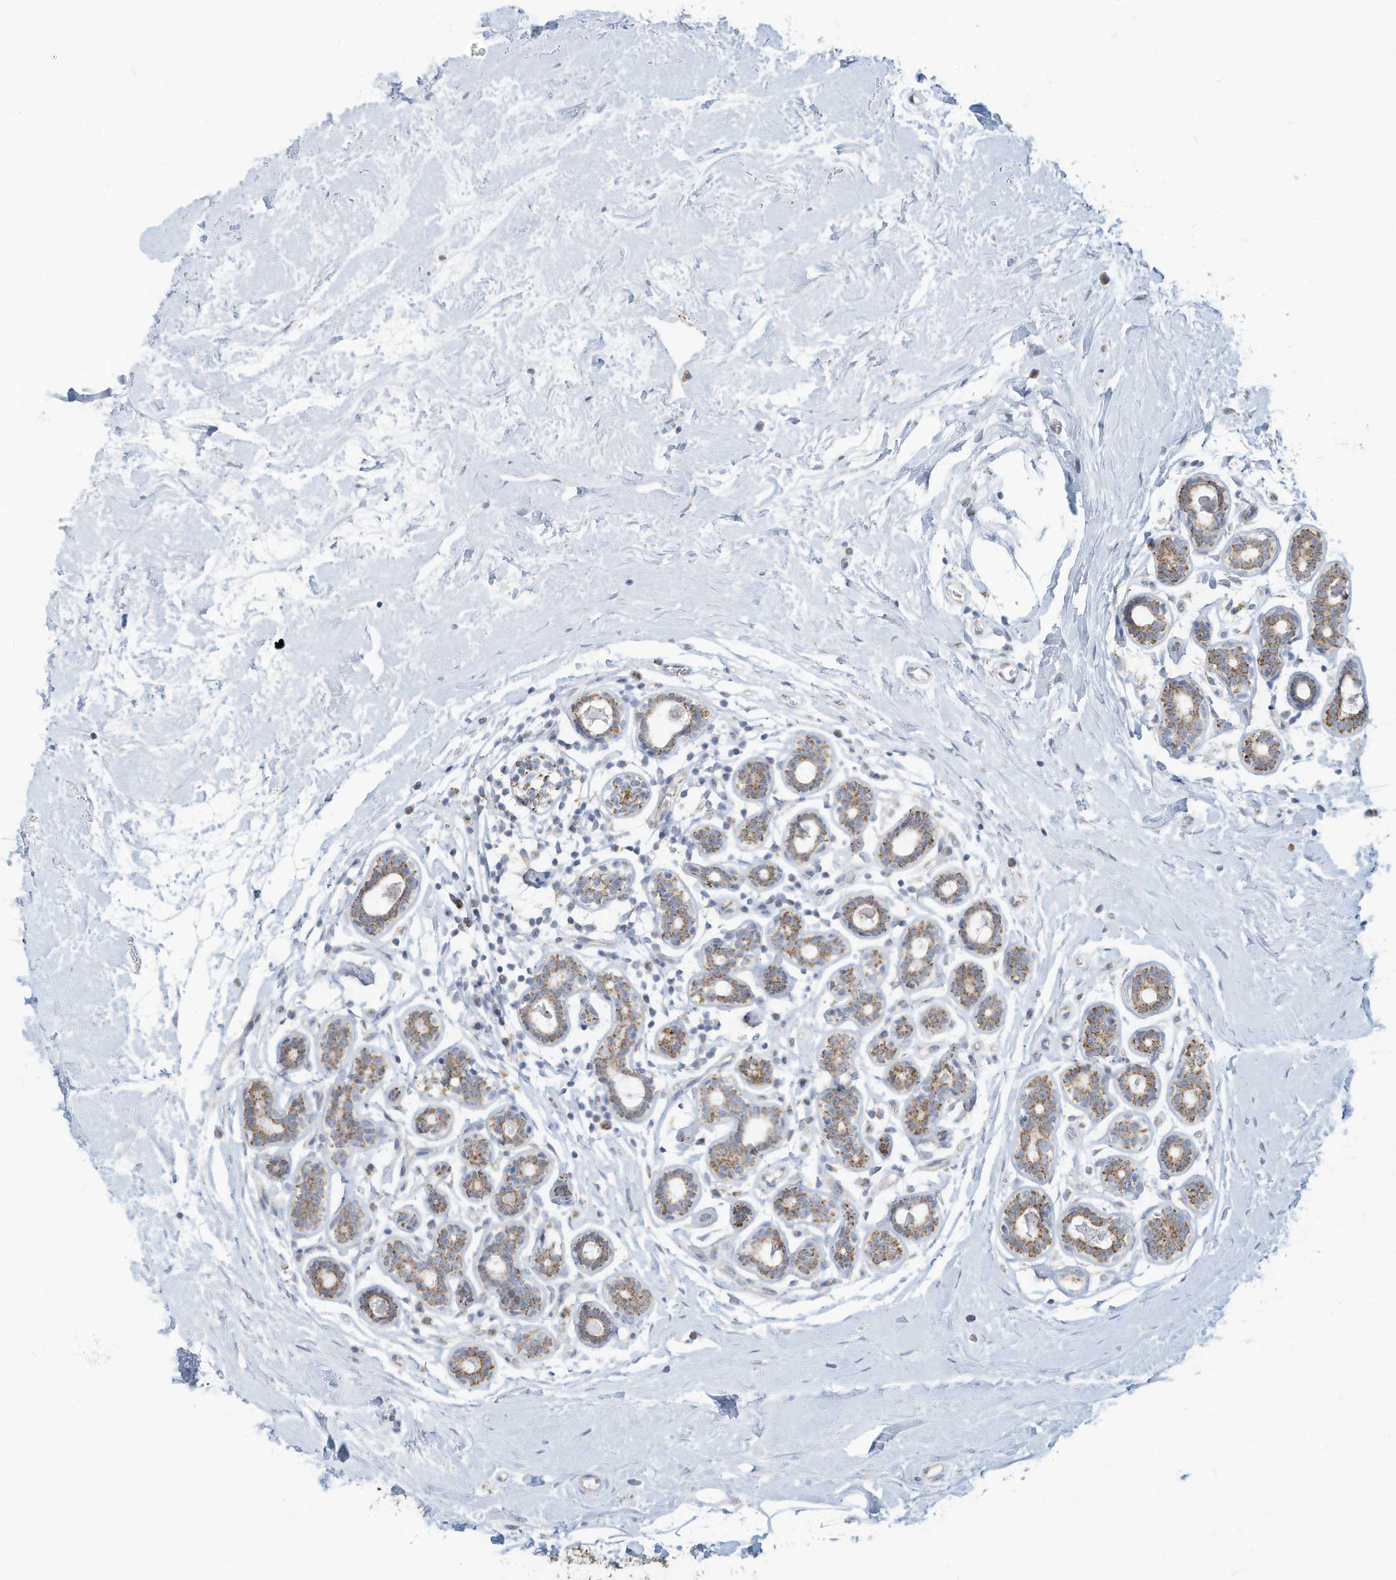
{"staining": {"intensity": "moderate", "quantity": ">75%", "location": "cytoplasmic/membranous"}, "tissue": "breast cancer", "cell_type": "Tumor cells", "image_type": "cancer", "snomed": [{"axis": "morphology", "description": "Normal tissue, NOS"}, {"axis": "morphology", "description": "Duct carcinoma"}, {"axis": "topography", "description": "Breast"}], "caption": "Breast invasive ductal carcinoma stained with a protein marker shows moderate staining in tumor cells.", "gene": "NLN", "patient": {"sex": "female", "age": 39}}